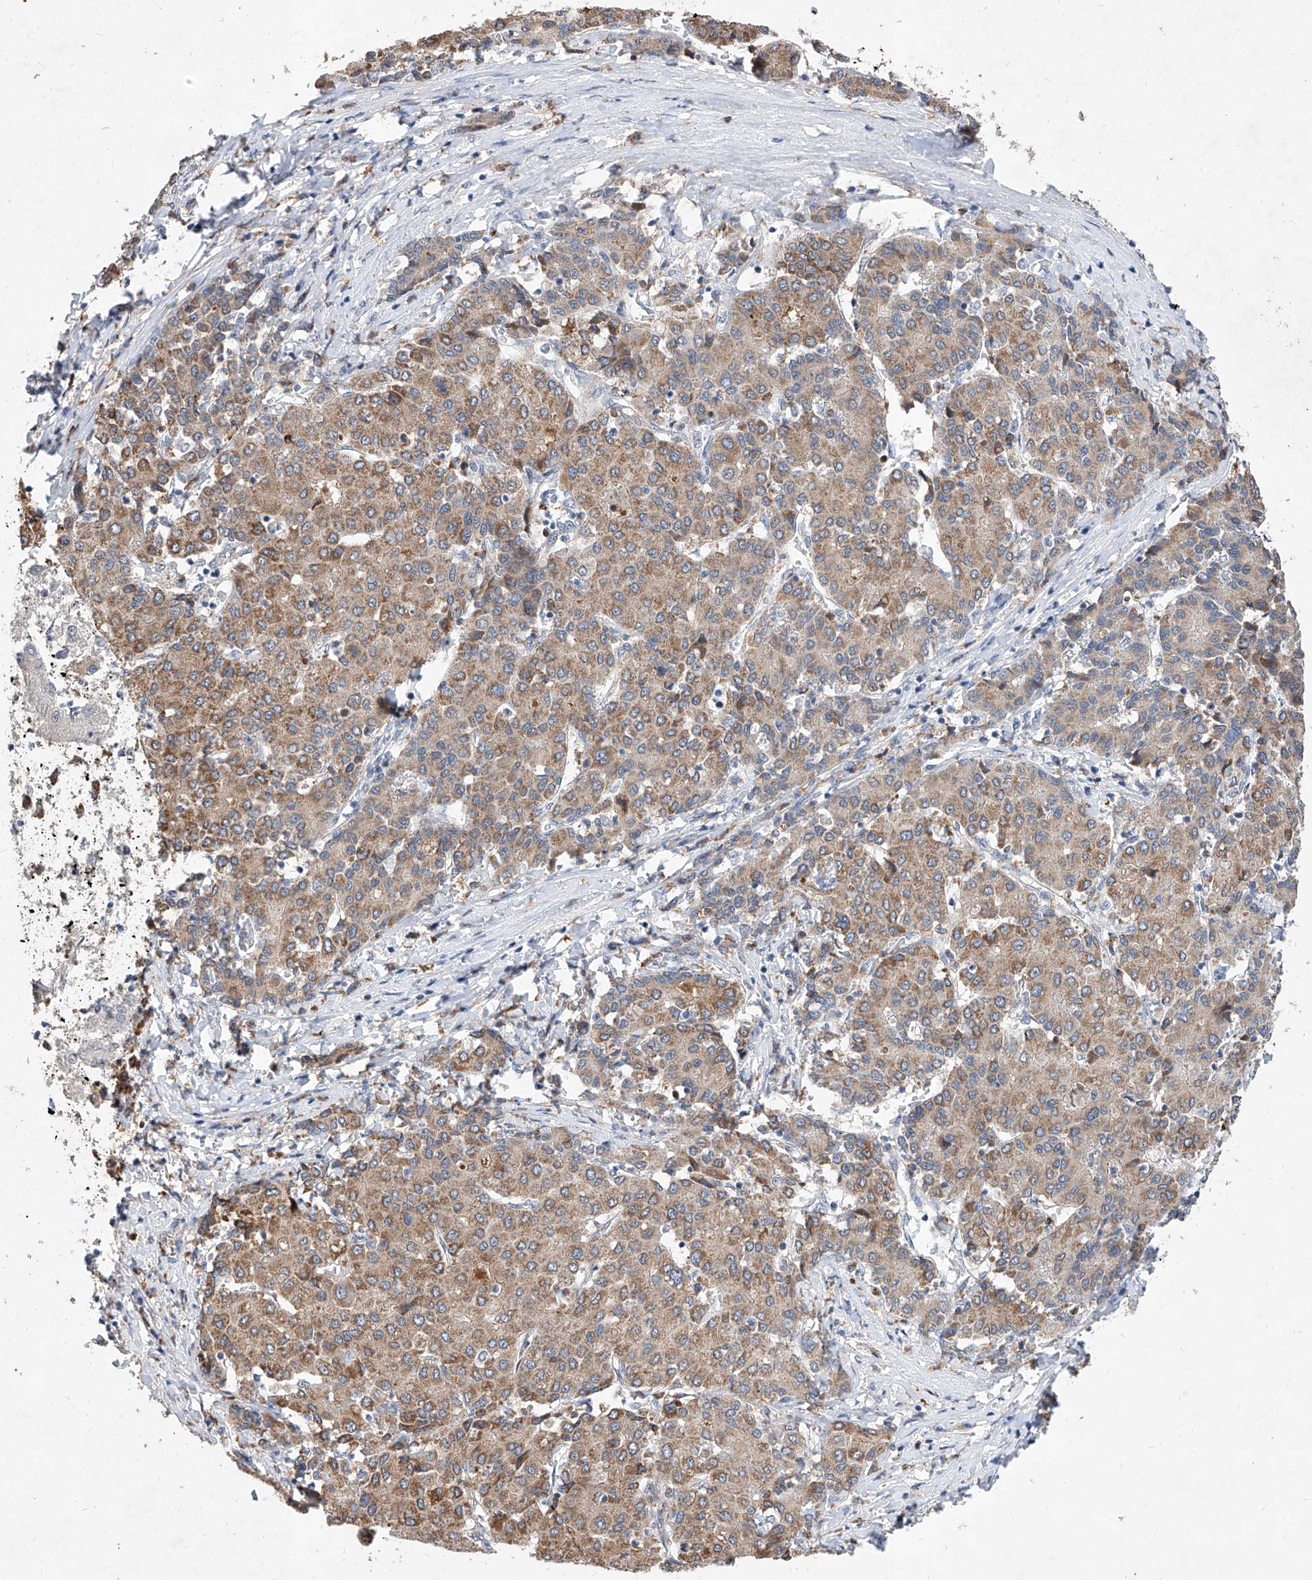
{"staining": {"intensity": "moderate", "quantity": ">75%", "location": "cytoplasmic/membranous"}, "tissue": "liver cancer", "cell_type": "Tumor cells", "image_type": "cancer", "snomed": [{"axis": "morphology", "description": "Carcinoma, Hepatocellular, NOS"}, {"axis": "topography", "description": "Liver"}], "caption": "Liver cancer (hepatocellular carcinoma) stained for a protein (brown) exhibits moderate cytoplasmic/membranous positive positivity in about >75% of tumor cells.", "gene": "MFSD4B", "patient": {"sex": "male", "age": 65}}